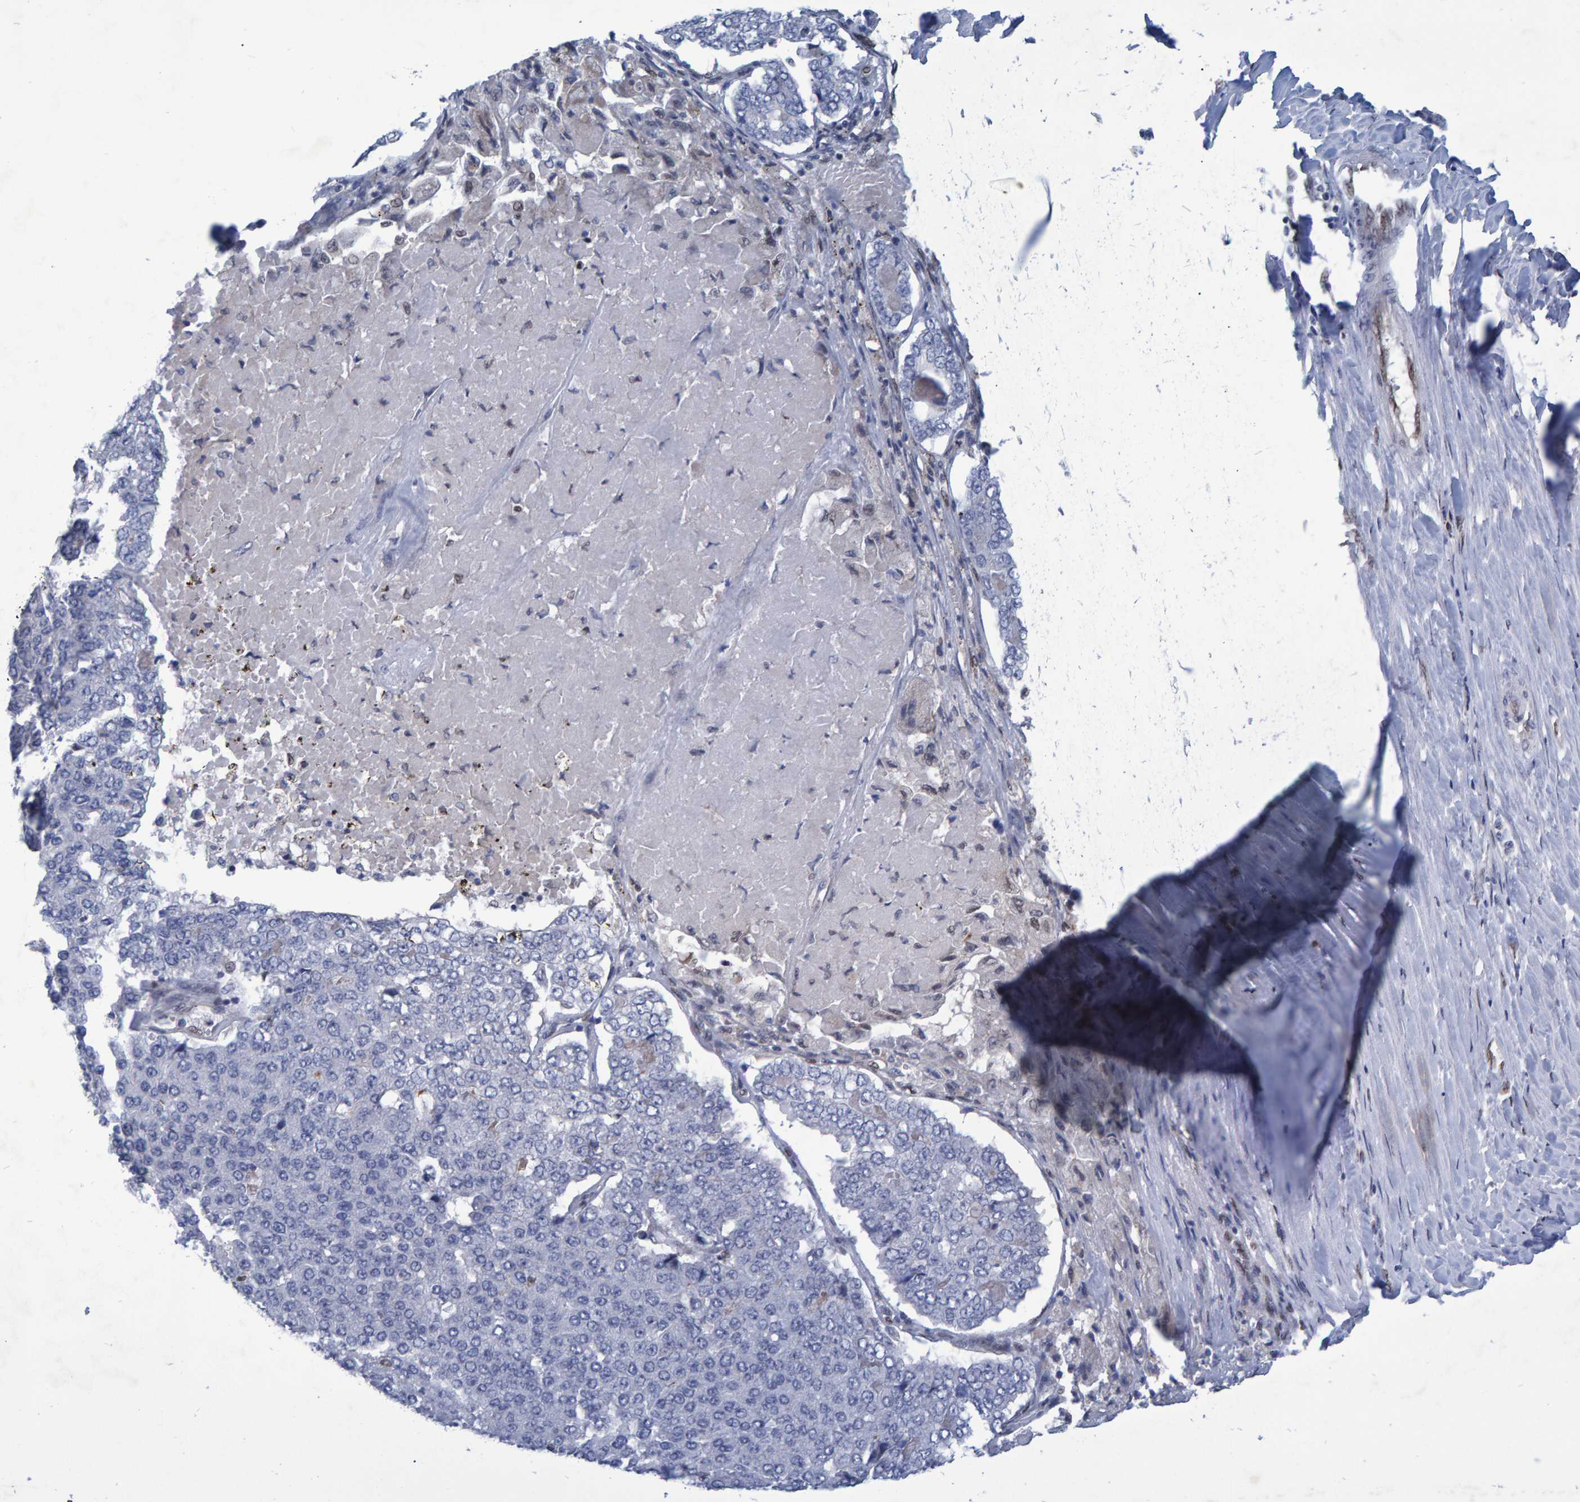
{"staining": {"intensity": "negative", "quantity": "none", "location": "none"}, "tissue": "pancreatic cancer", "cell_type": "Tumor cells", "image_type": "cancer", "snomed": [{"axis": "morphology", "description": "Adenocarcinoma, NOS"}, {"axis": "topography", "description": "Pancreas"}], "caption": "Immunohistochemistry of human pancreatic cancer displays no positivity in tumor cells.", "gene": "QKI", "patient": {"sex": "male", "age": 50}}